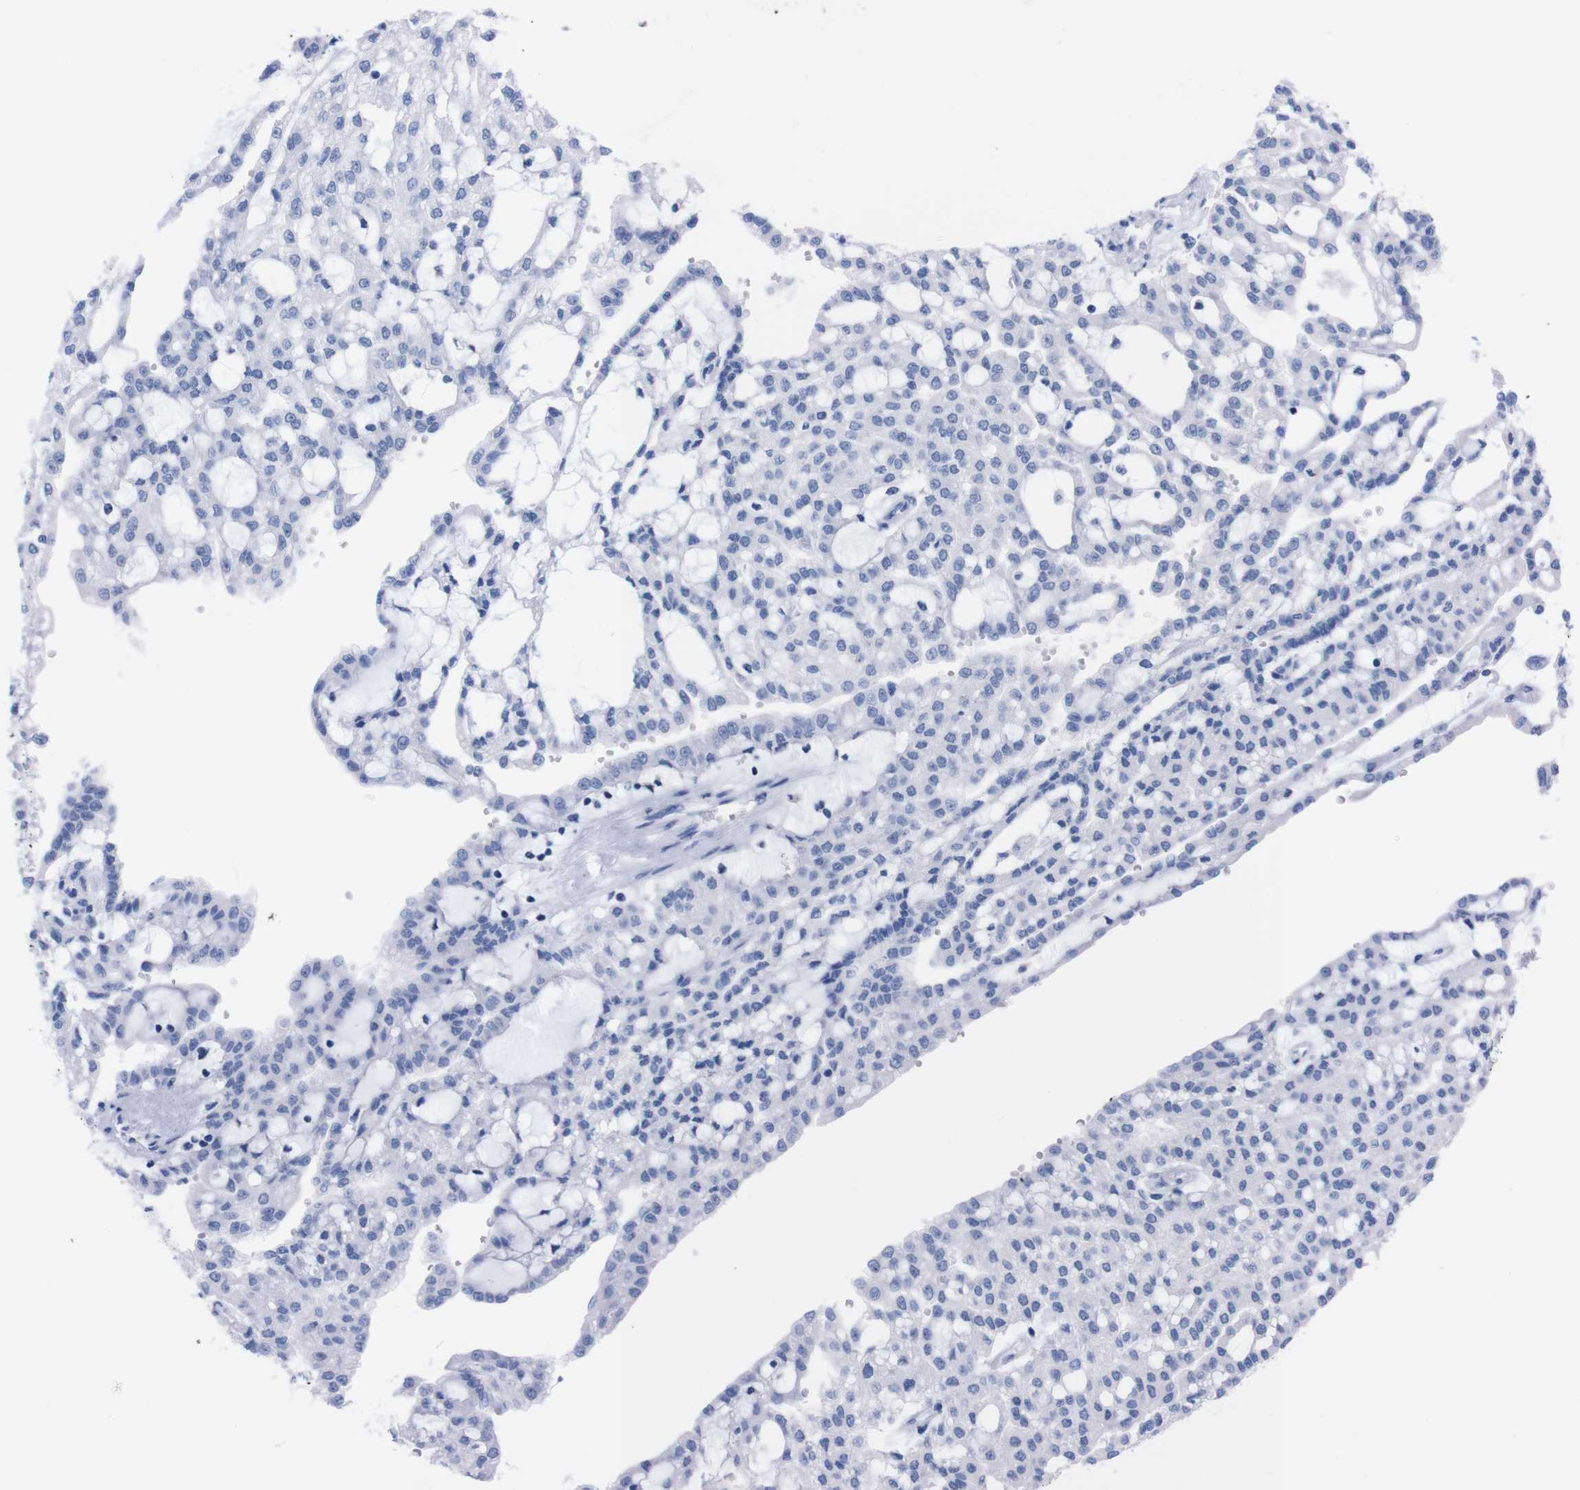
{"staining": {"intensity": "negative", "quantity": "none", "location": "none"}, "tissue": "renal cancer", "cell_type": "Tumor cells", "image_type": "cancer", "snomed": [{"axis": "morphology", "description": "Adenocarcinoma, NOS"}, {"axis": "topography", "description": "Kidney"}], "caption": "A micrograph of human renal cancer is negative for staining in tumor cells. Nuclei are stained in blue.", "gene": "P2RY12", "patient": {"sex": "male", "age": 63}}